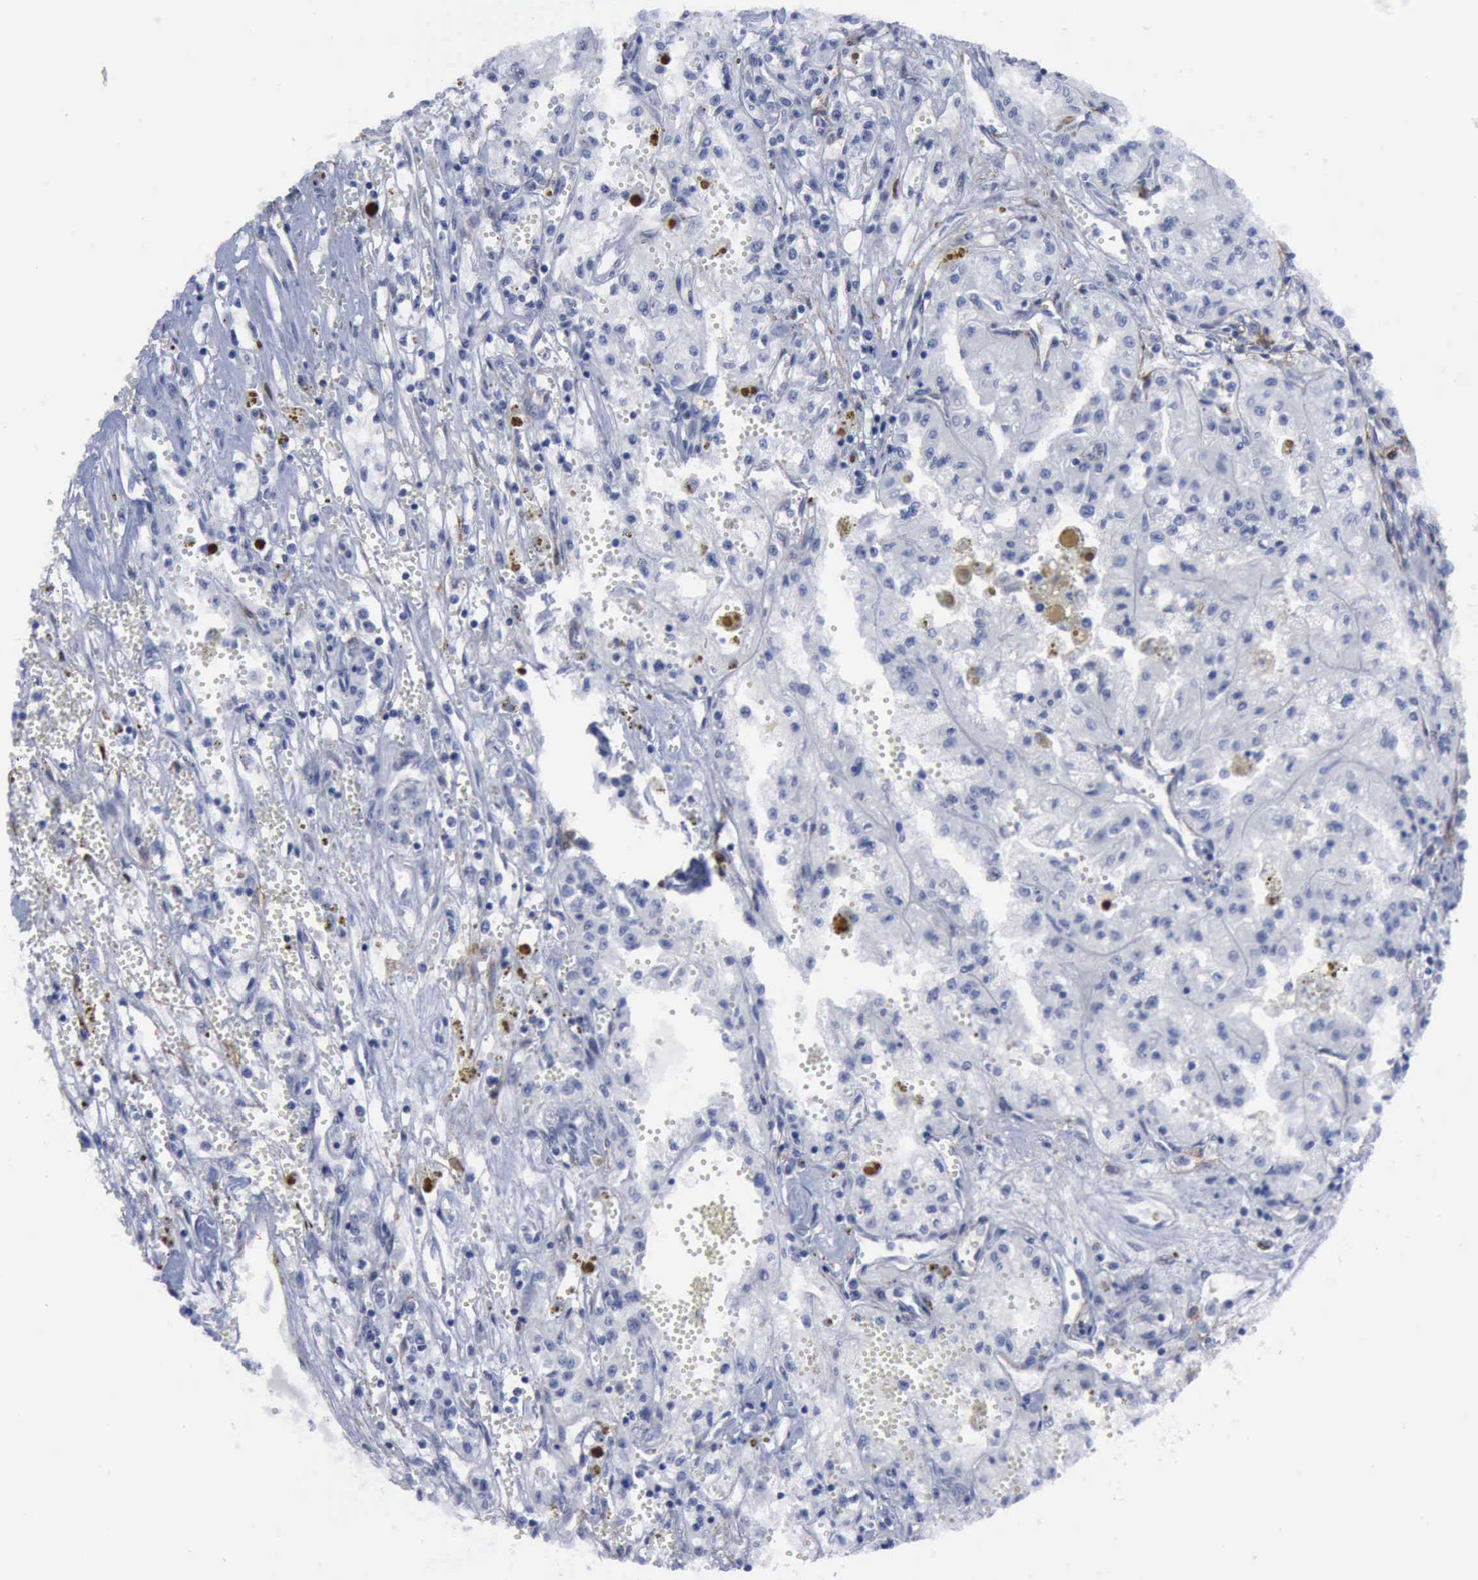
{"staining": {"intensity": "negative", "quantity": "none", "location": "none"}, "tissue": "renal cancer", "cell_type": "Tumor cells", "image_type": "cancer", "snomed": [{"axis": "morphology", "description": "Adenocarcinoma, NOS"}, {"axis": "topography", "description": "Kidney"}], "caption": "Tumor cells are negative for protein expression in human renal adenocarcinoma. Nuclei are stained in blue.", "gene": "NGFR", "patient": {"sex": "male", "age": 78}}